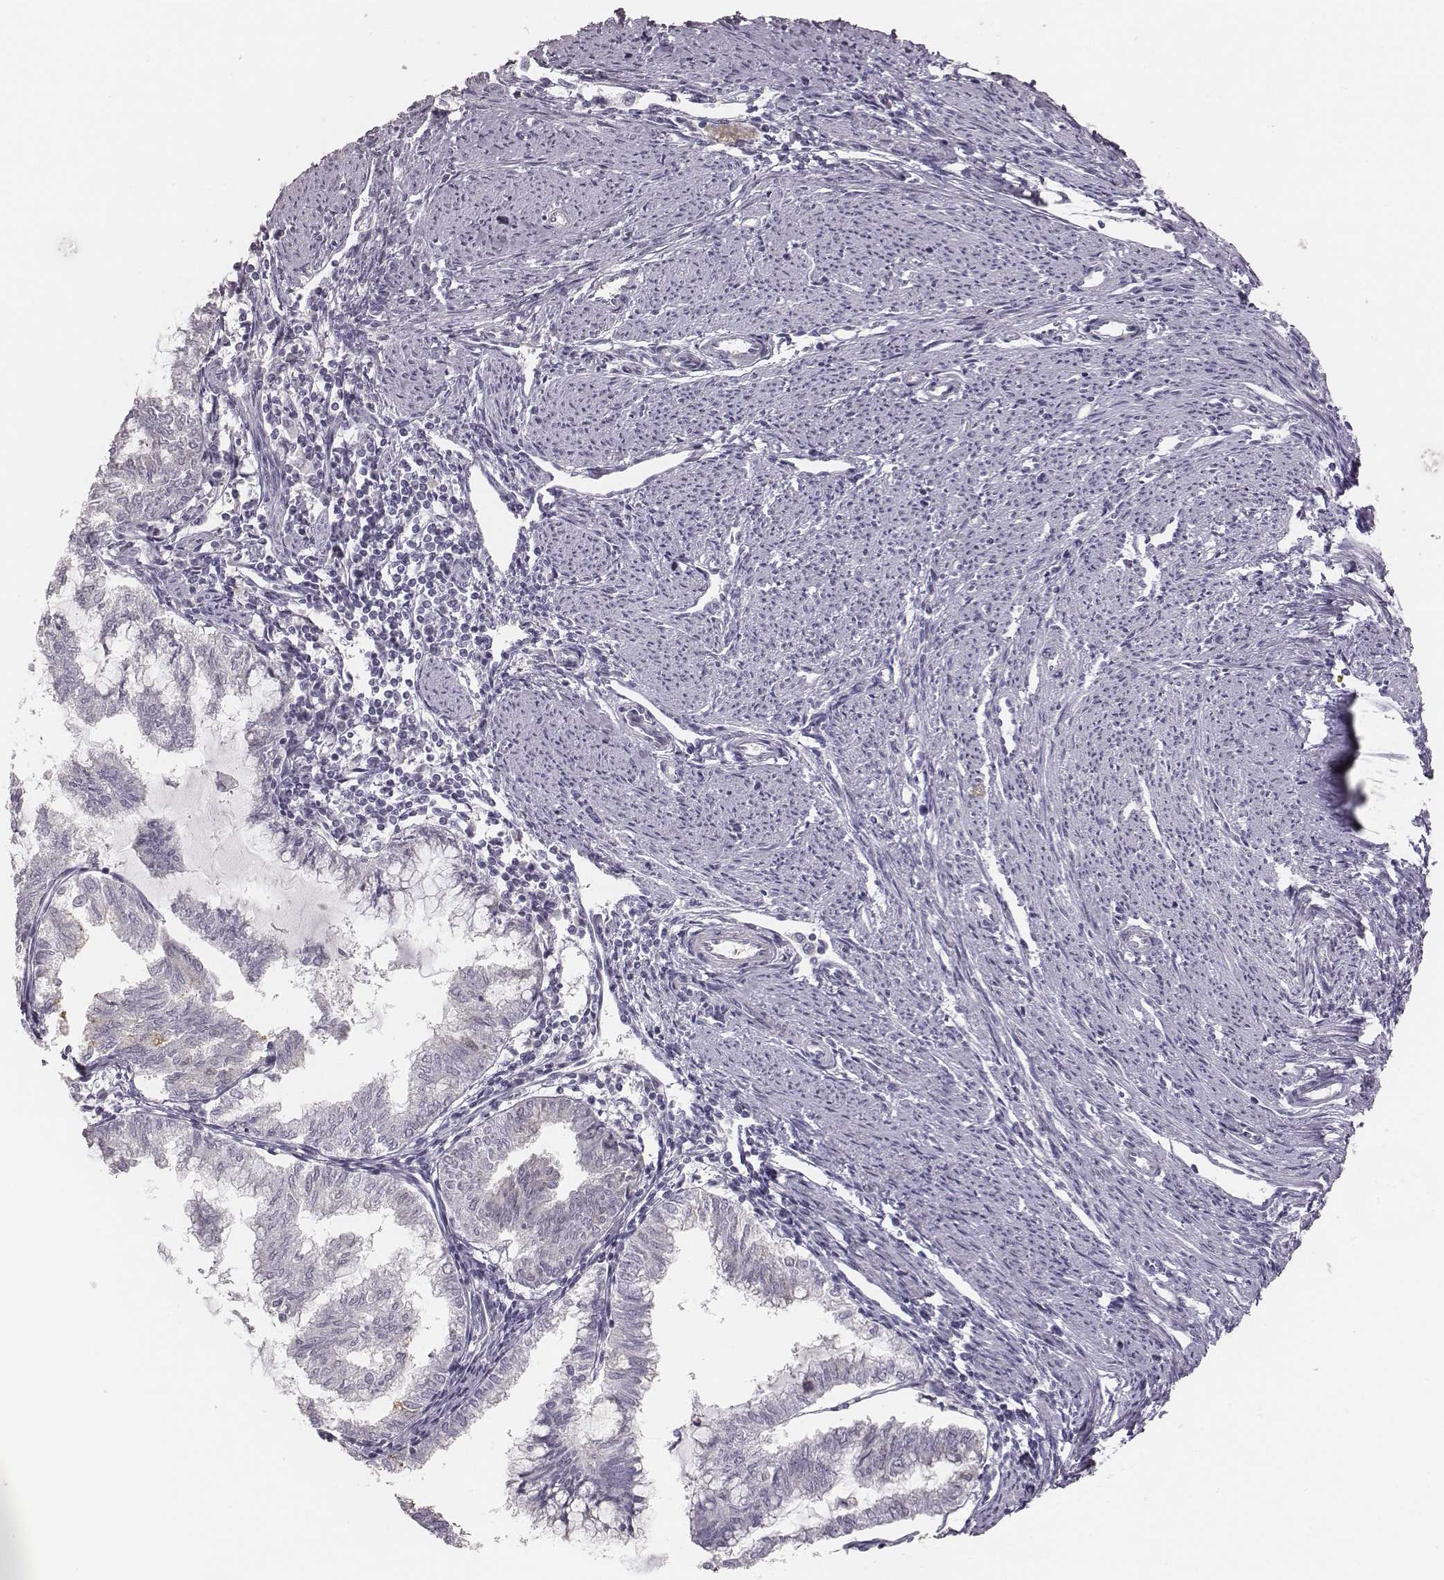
{"staining": {"intensity": "negative", "quantity": "none", "location": "none"}, "tissue": "endometrial cancer", "cell_type": "Tumor cells", "image_type": "cancer", "snomed": [{"axis": "morphology", "description": "Adenocarcinoma, NOS"}, {"axis": "topography", "description": "Endometrium"}], "caption": "The histopathology image demonstrates no significant positivity in tumor cells of adenocarcinoma (endometrial).", "gene": "PBK", "patient": {"sex": "female", "age": 79}}